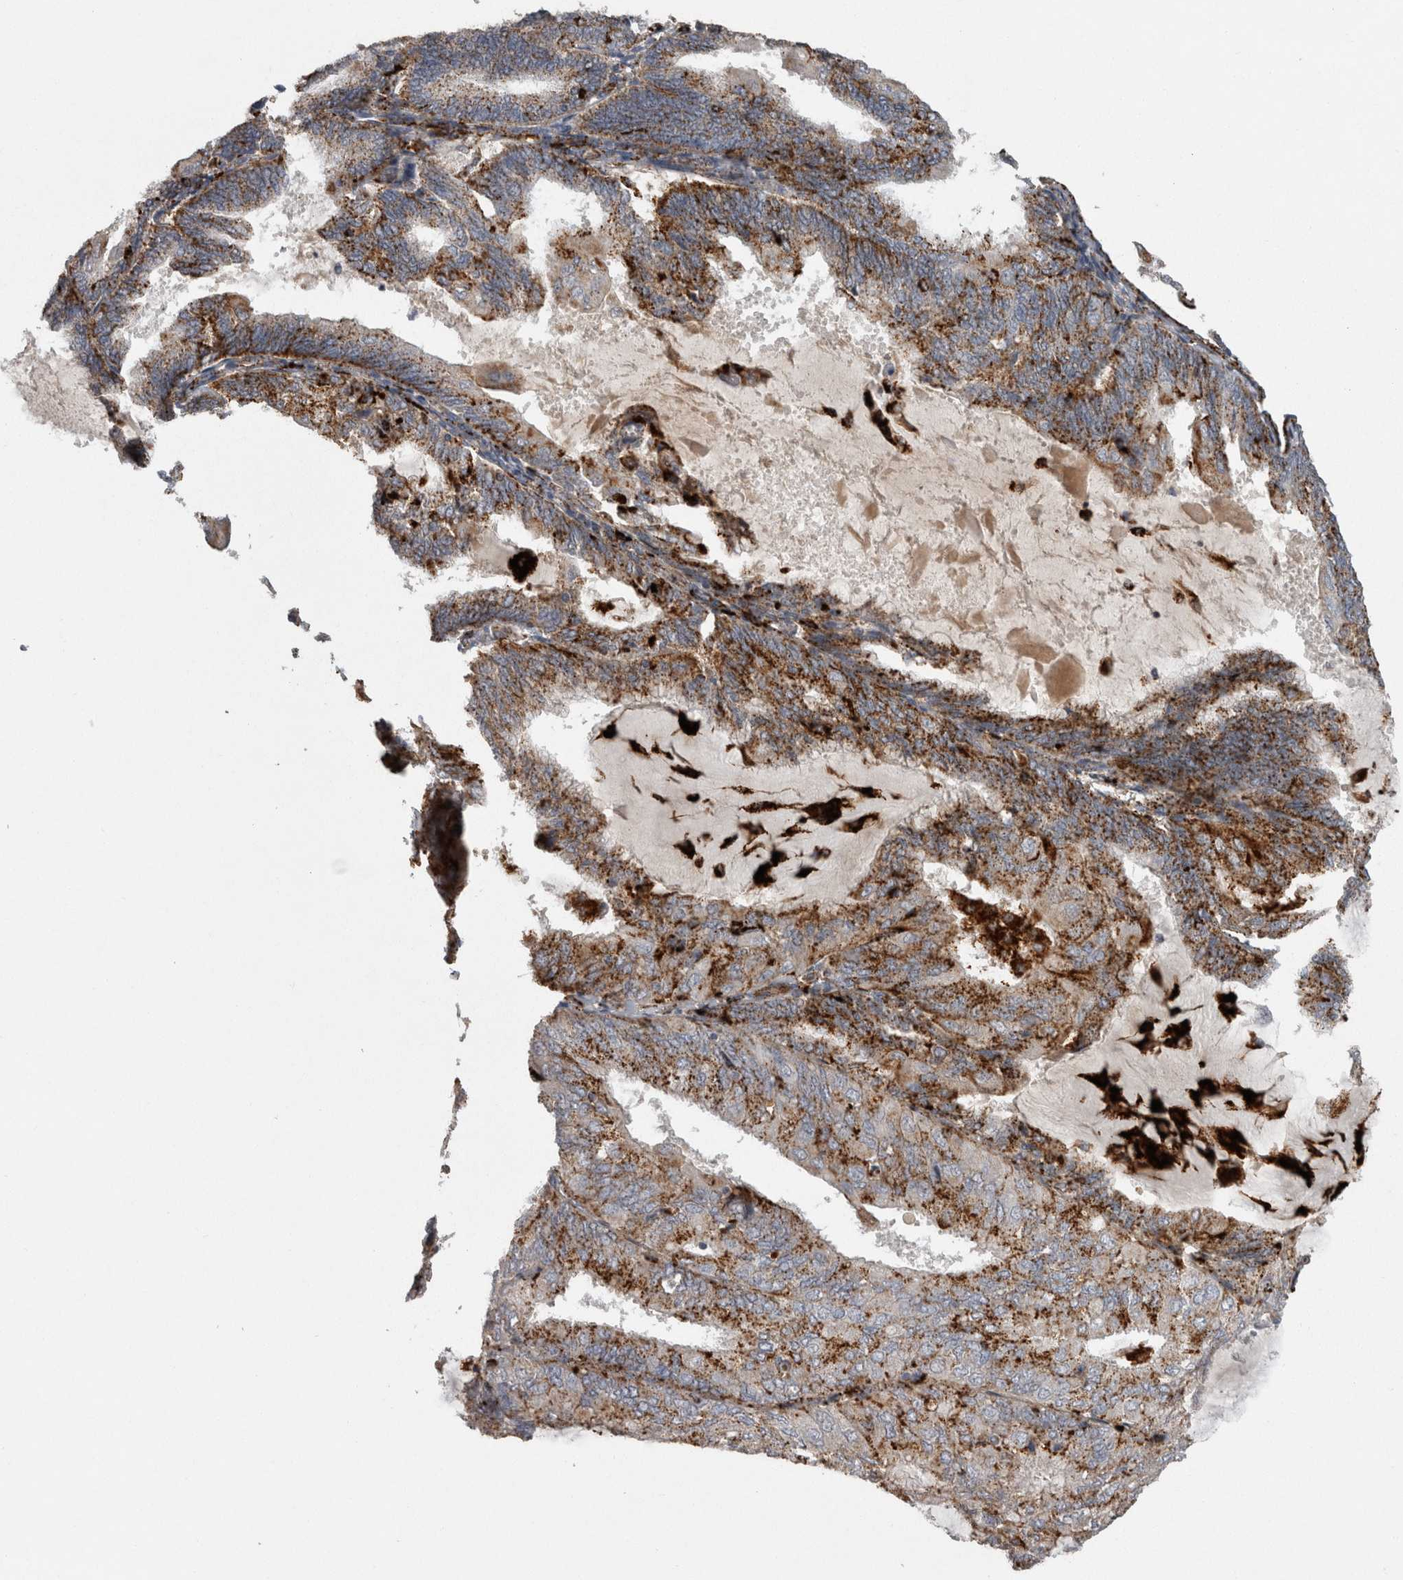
{"staining": {"intensity": "strong", "quantity": "25%-75%", "location": "cytoplasmic/membranous"}, "tissue": "endometrial cancer", "cell_type": "Tumor cells", "image_type": "cancer", "snomed": [{"axis": "morphology", "description": "Adenocarcinoma, NOS"}, {"axis": "topography", "description": "Endometrium"}], "caption": "IHC (DAB) staining of endometrial cancer reveals strong cytoplasmic/membranous protein positivity in about 25%-75% of tumor cells.", "gene": "CTSZ", "patient": {"sex": "female", "age": 81}}